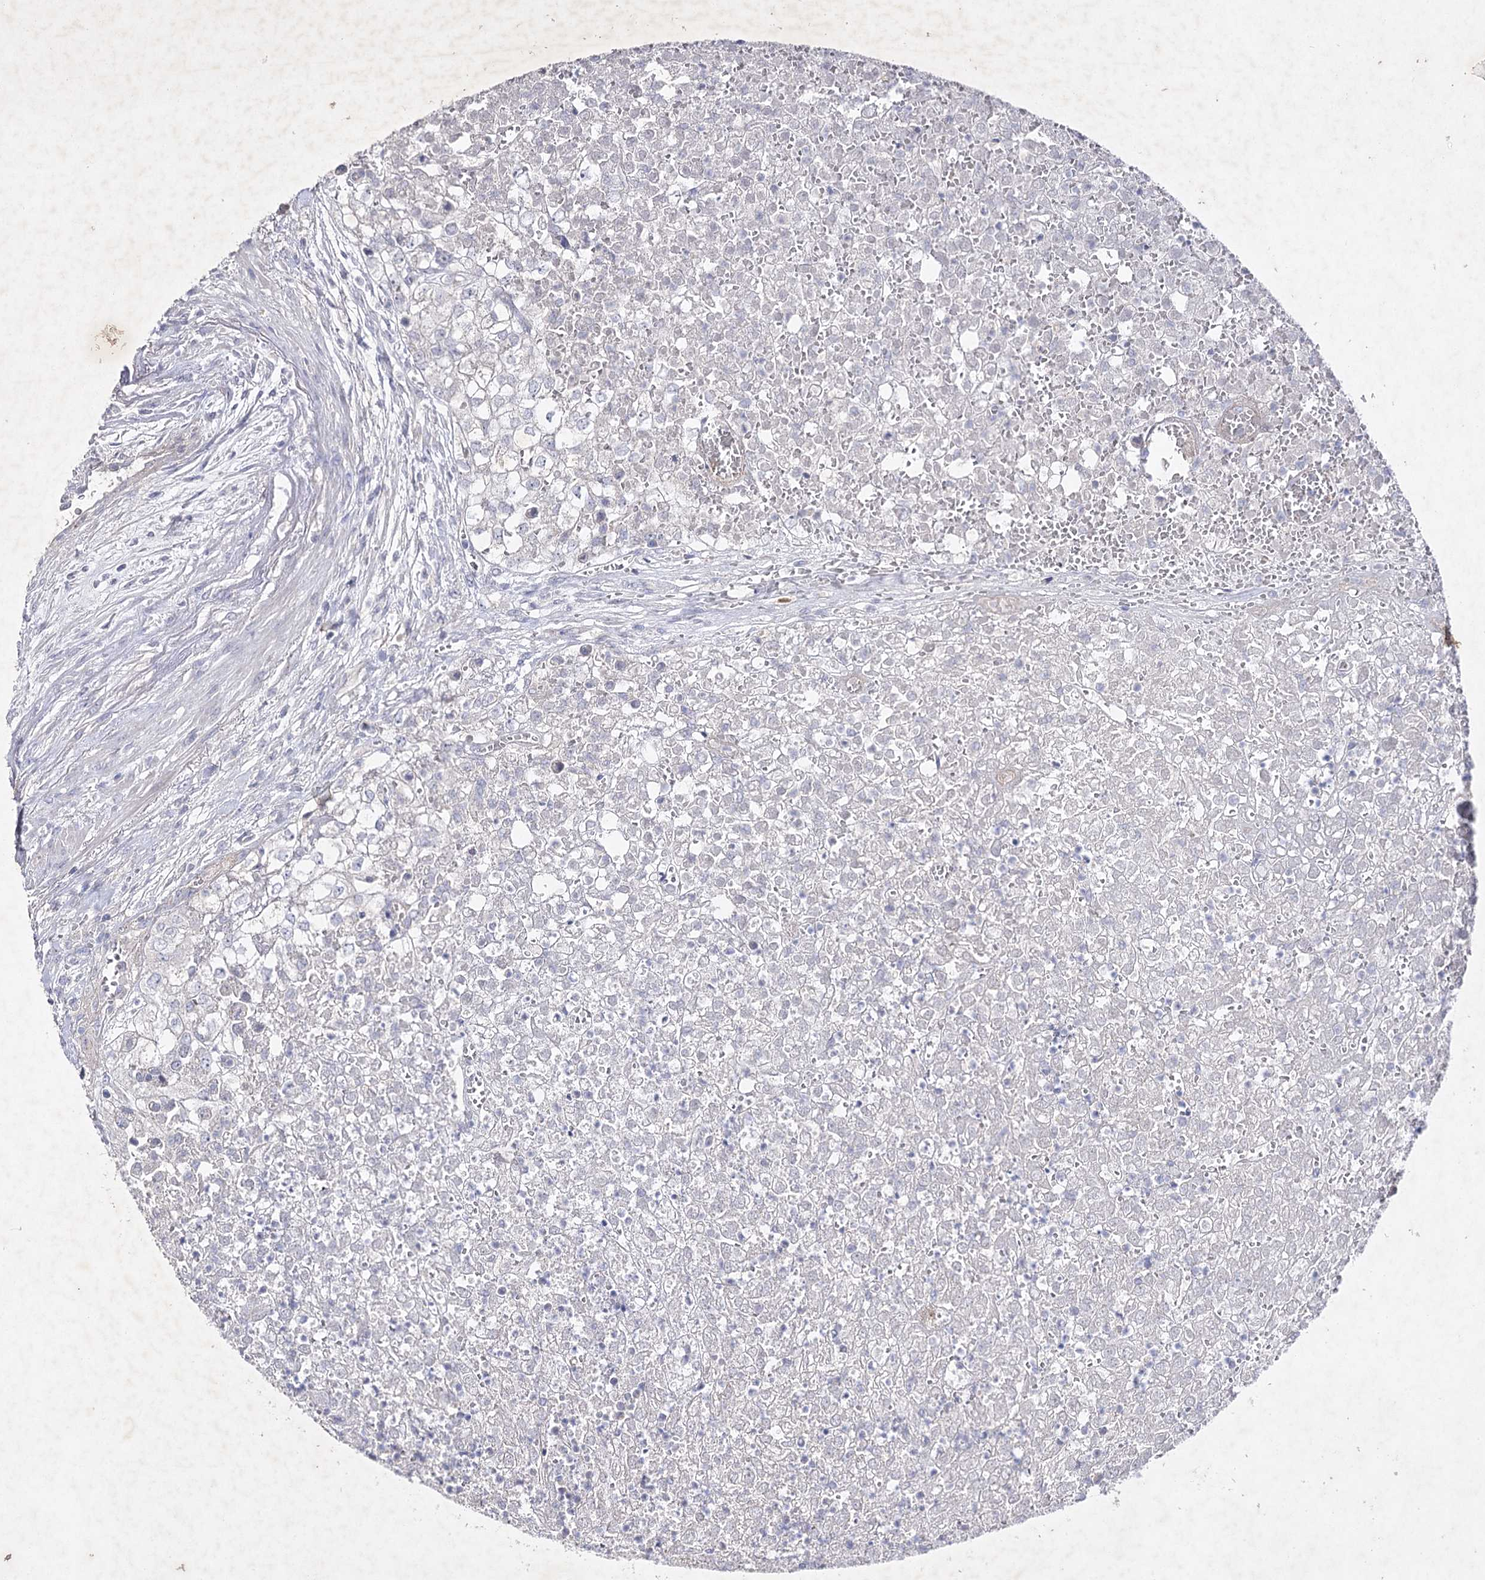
{"staining": {"intensity": "negative", "quantity": "none", "location": "none"}, "tissue": "renal cancer", "cell_type": "Tumor cells", "image_type": "cancer", "snomed": [{"axis": "morphology", "description": "Adenocarcinoma, NOS"}, {"axis": "topography", "description": "Kidney"}], "caption": "An immunohistochemistry (IHC) histopathology image of renal cancer is shown. There is no staining in tumor cells of renal cancer.", "gene": "COX15", "patient": {"sex": "female", "age": 54}}